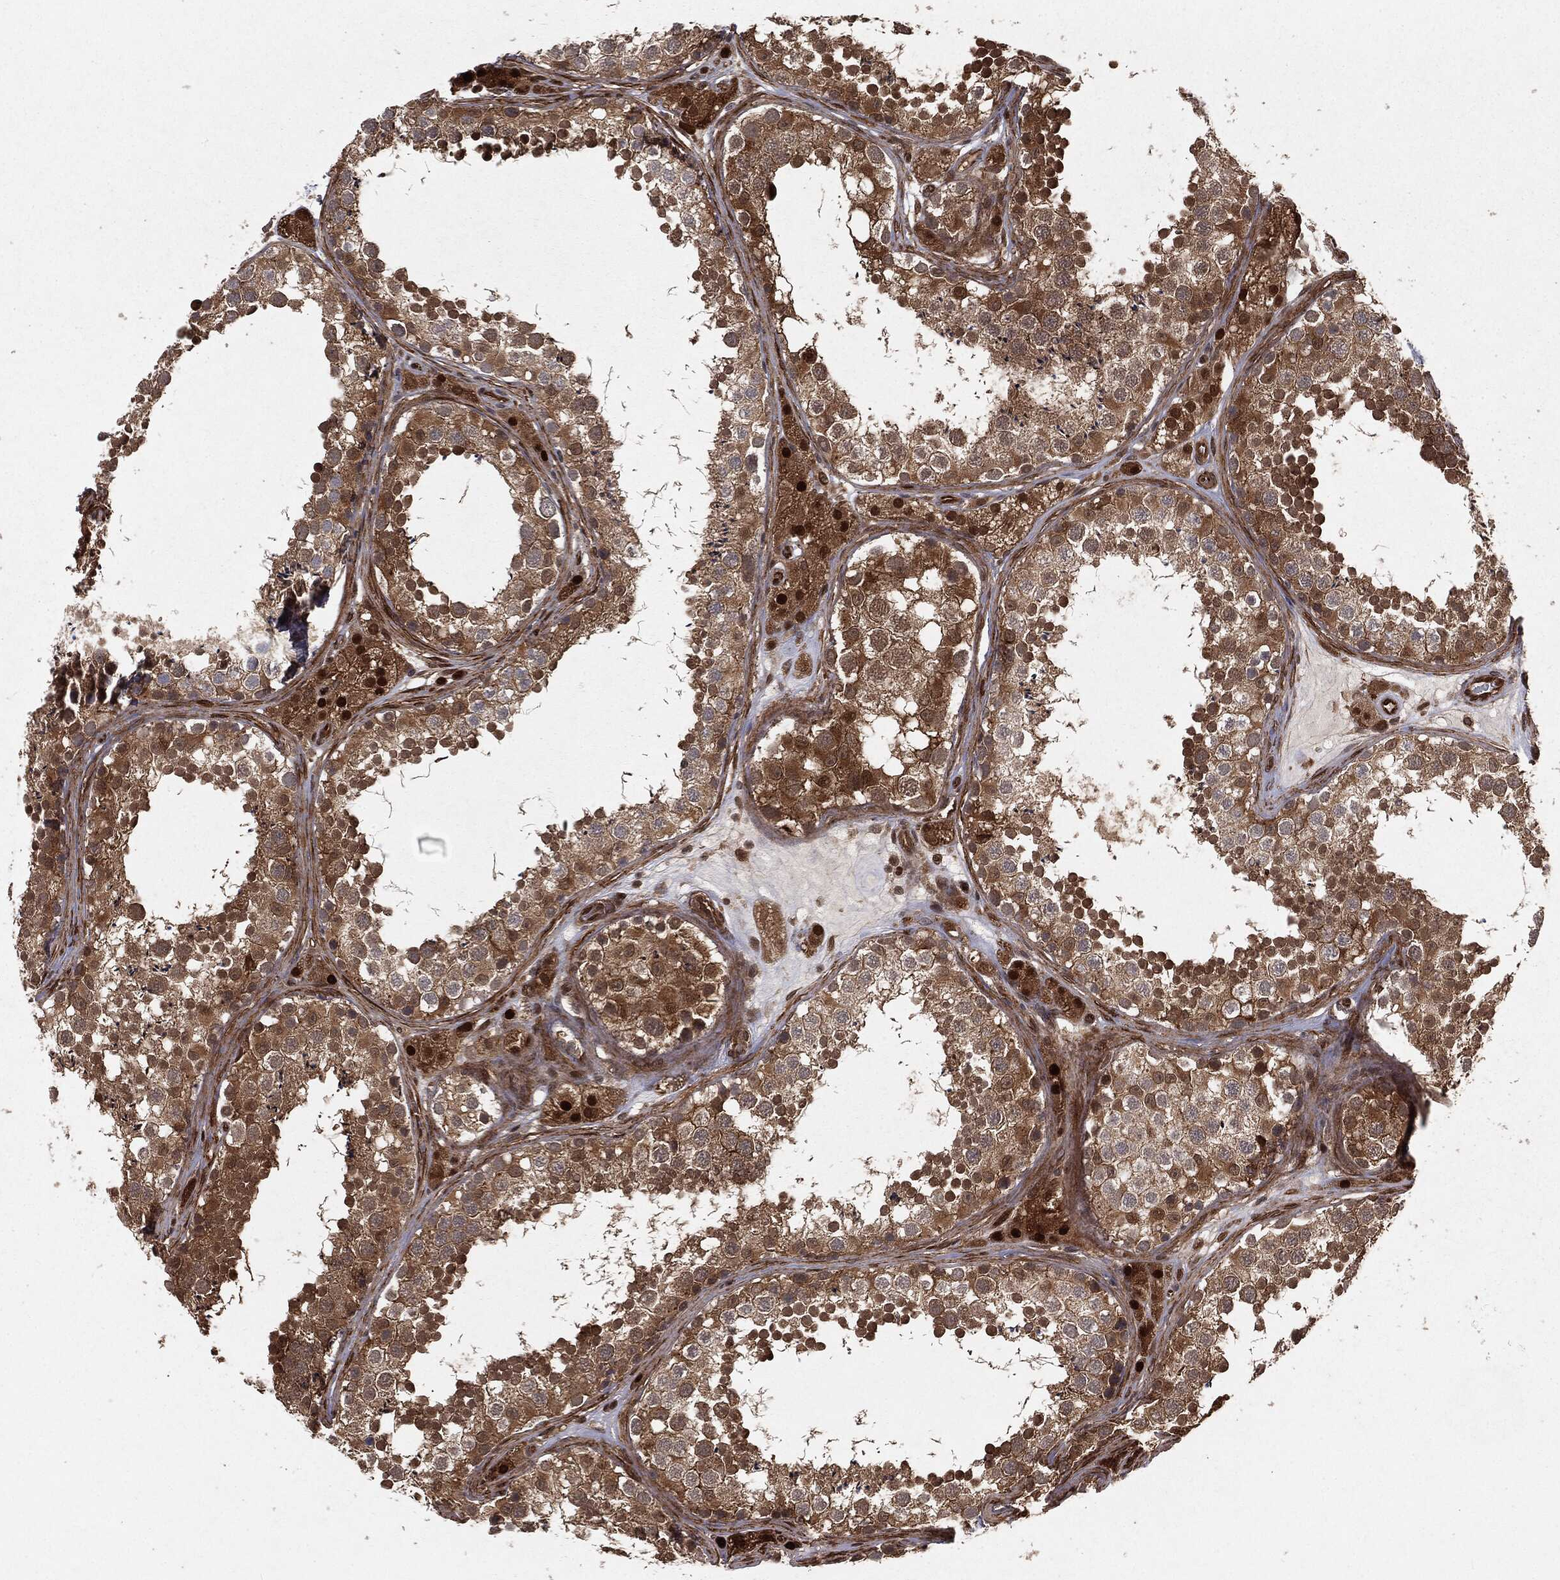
{"staining": {"intensity": "strong", "quantity": "25%-75%", "location": "cytoplasmic/membranous,nuclear"}, "tissue": "testis", "cell_type": "Cells in seminiferous ducts", "image_type": "normal", "snomed": [{"axis": "morphology", "description": "Normal tissue, NOS"}, {"axis": "topography", "description": "Testis"}], "caption": "Protein expression by IHC displays strong cytoplasmic/membranous,nuclear positivity in approximately 25%-75% of cells in seminiferous ducts in normal testis. (Stains: DAB in brown, nuclei in blue, Microscopy: brightfield microscopy at high magnification).", "gene": "RANBP9", "patient": {"sex": "male", "age": 41}}